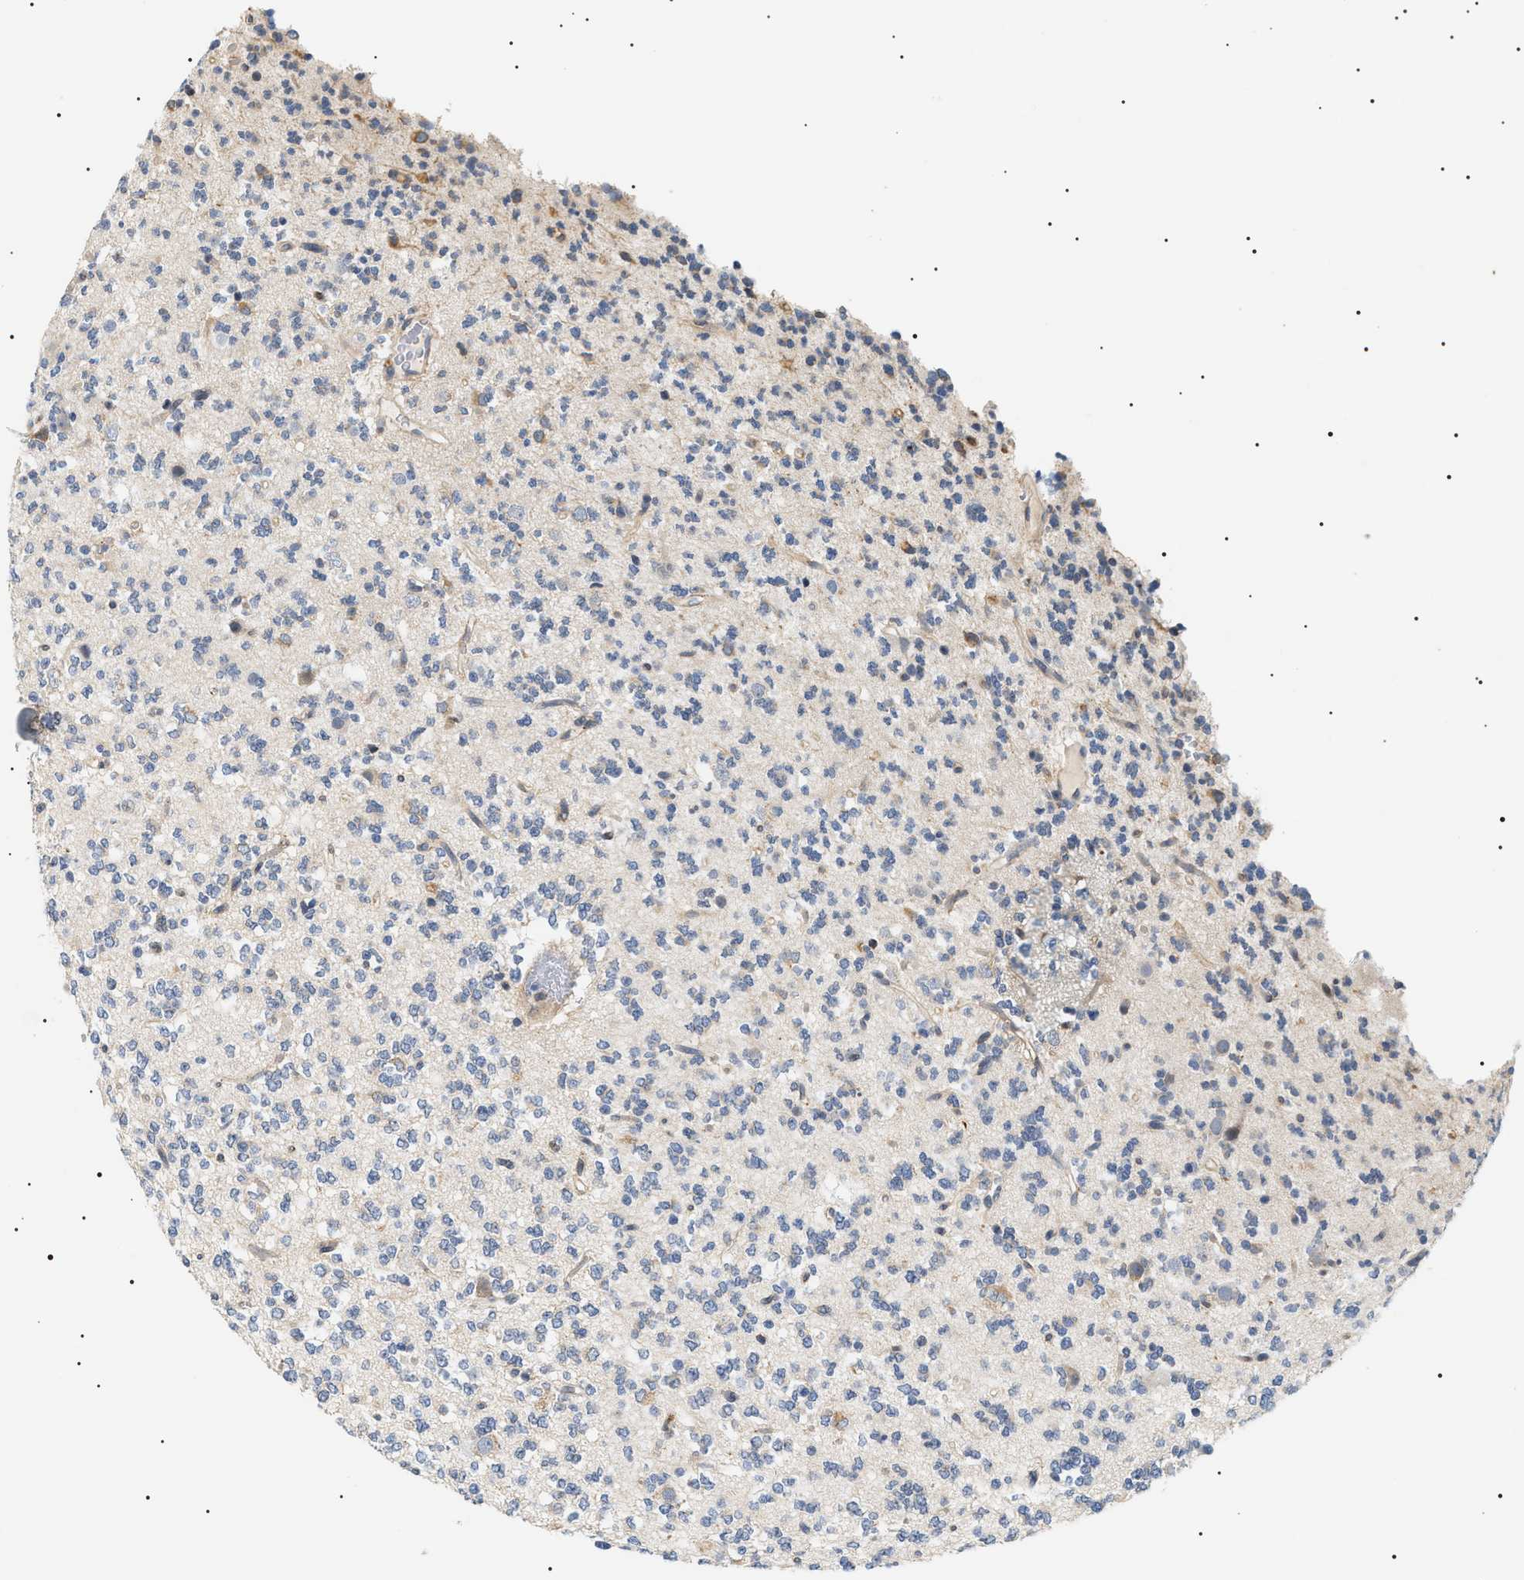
{"staining": {"intensity": "weak", "quantity": "<25%", "location": "cytoplasmic/membranous"}, "tissue": "glioma", "cell_type": "Tumor cells", "image_type": "cancer", "snomed": [{"axis": "morphology", "description": "Glioma, malignant, Low grade"}, {"axis": "topography", "description": "Brain"}], "caption": "IHC micrograph of glioma stained for a protein (brown), which reveals no expression in tumor cells.", "gene": "HSD17B11", "patient": {"sex": "male", "age": 38}}